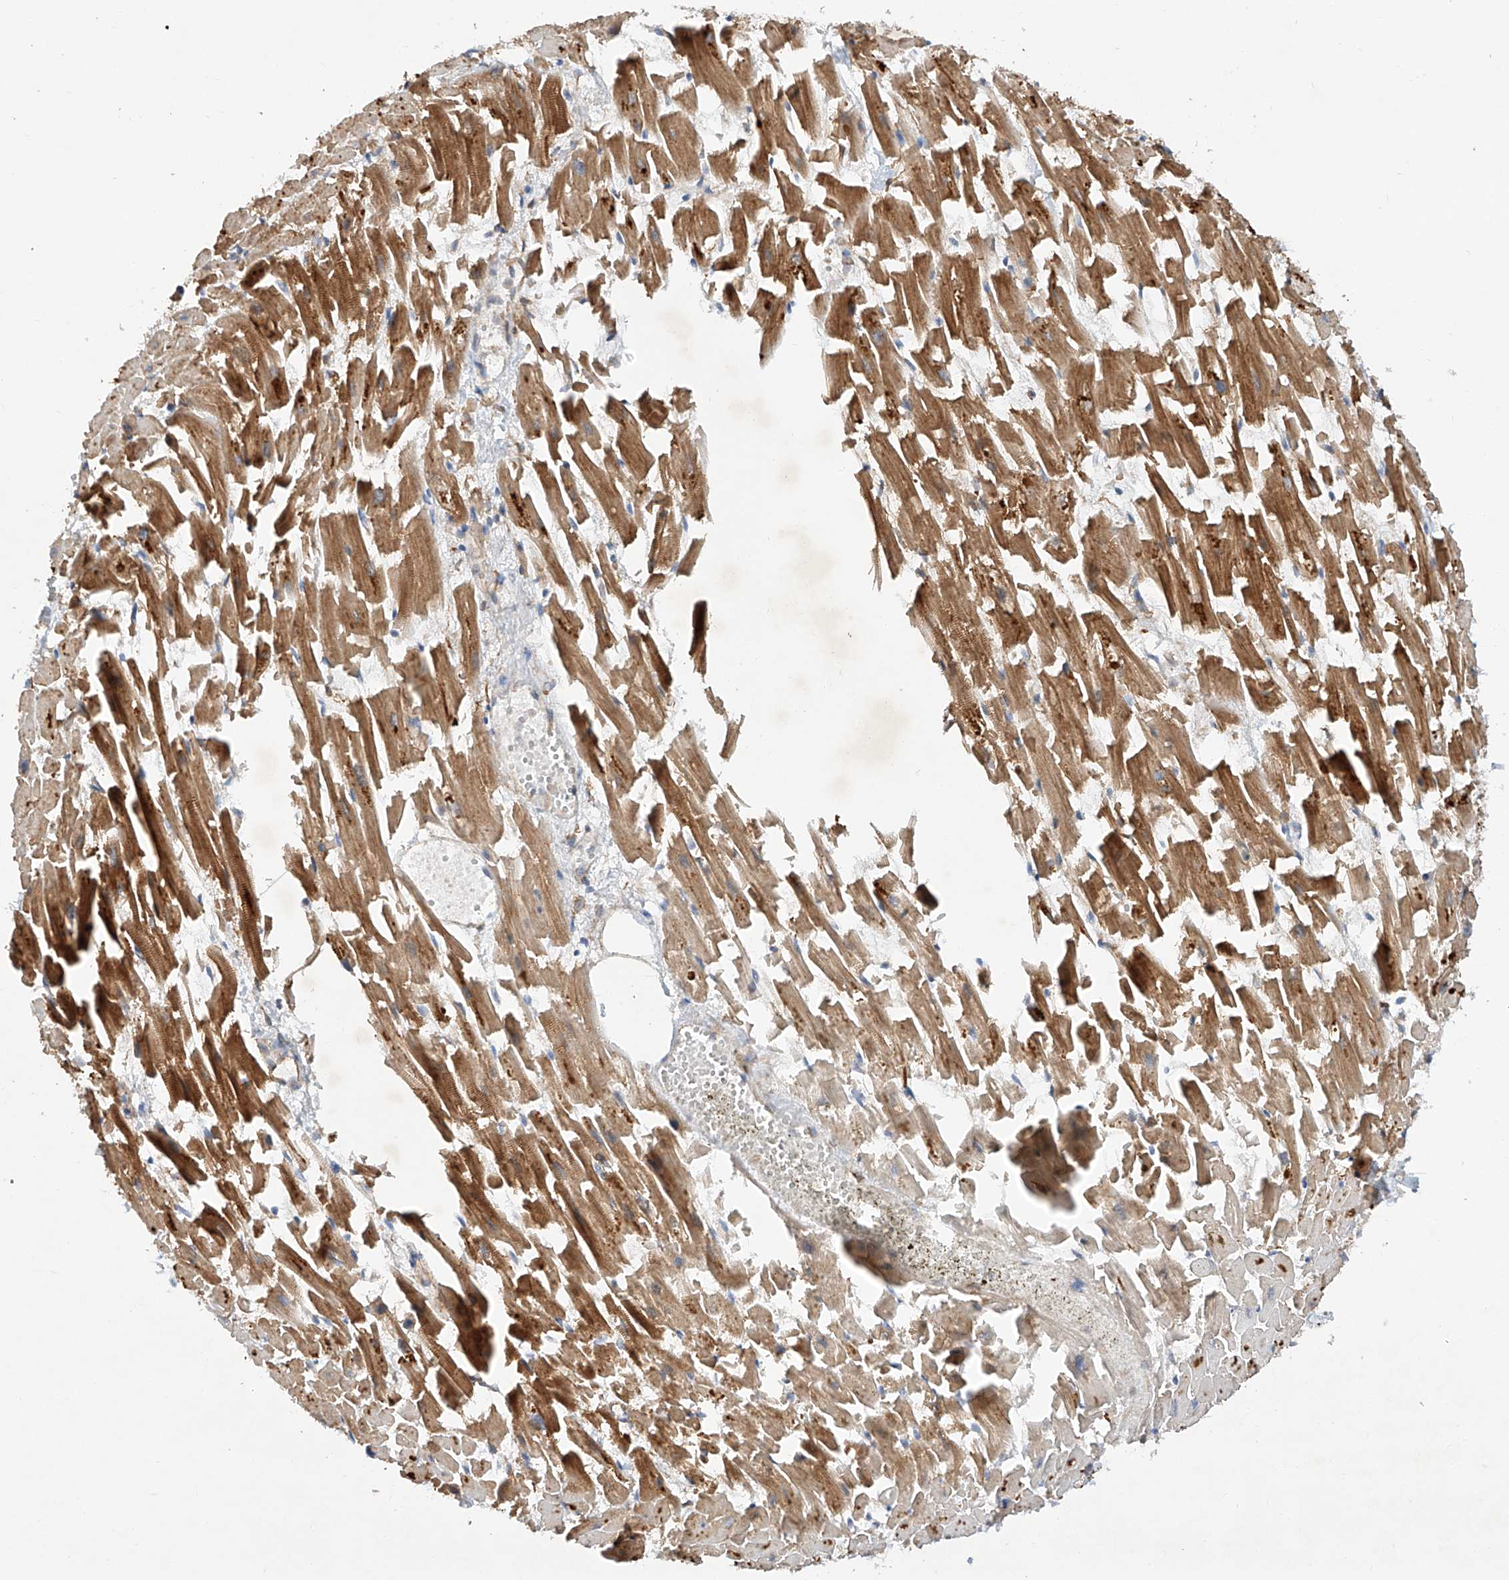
{"staining": {"intensity": "strong", "quantity": ">75%", "location": "cytoplasmic/membranous"}, "tissue": "heart muscle", "cell_type": "Cardiomyocytes", "image_type": "normal", "snomed": [{"axis": "morphology", "description": "Normal tissue, NOS"}, {"axis": "topography", "description": "Heart"}], "caption": "Immunohistochemistry staining of unremarkable heart muscle, which reveals high levels of strong cytoplasmic/membranous staining in about >75% of cardiomyocytes indicating strong cytoplasmic/membranous protein expression. The staining was performed using DAB (3,3'-diaminobenzidine) (brown) for protein detection and nuclei were counterstained in hematoxylin (blue).", "gene": "AMD1", "patient": {"sex": "female", "age": 64}}